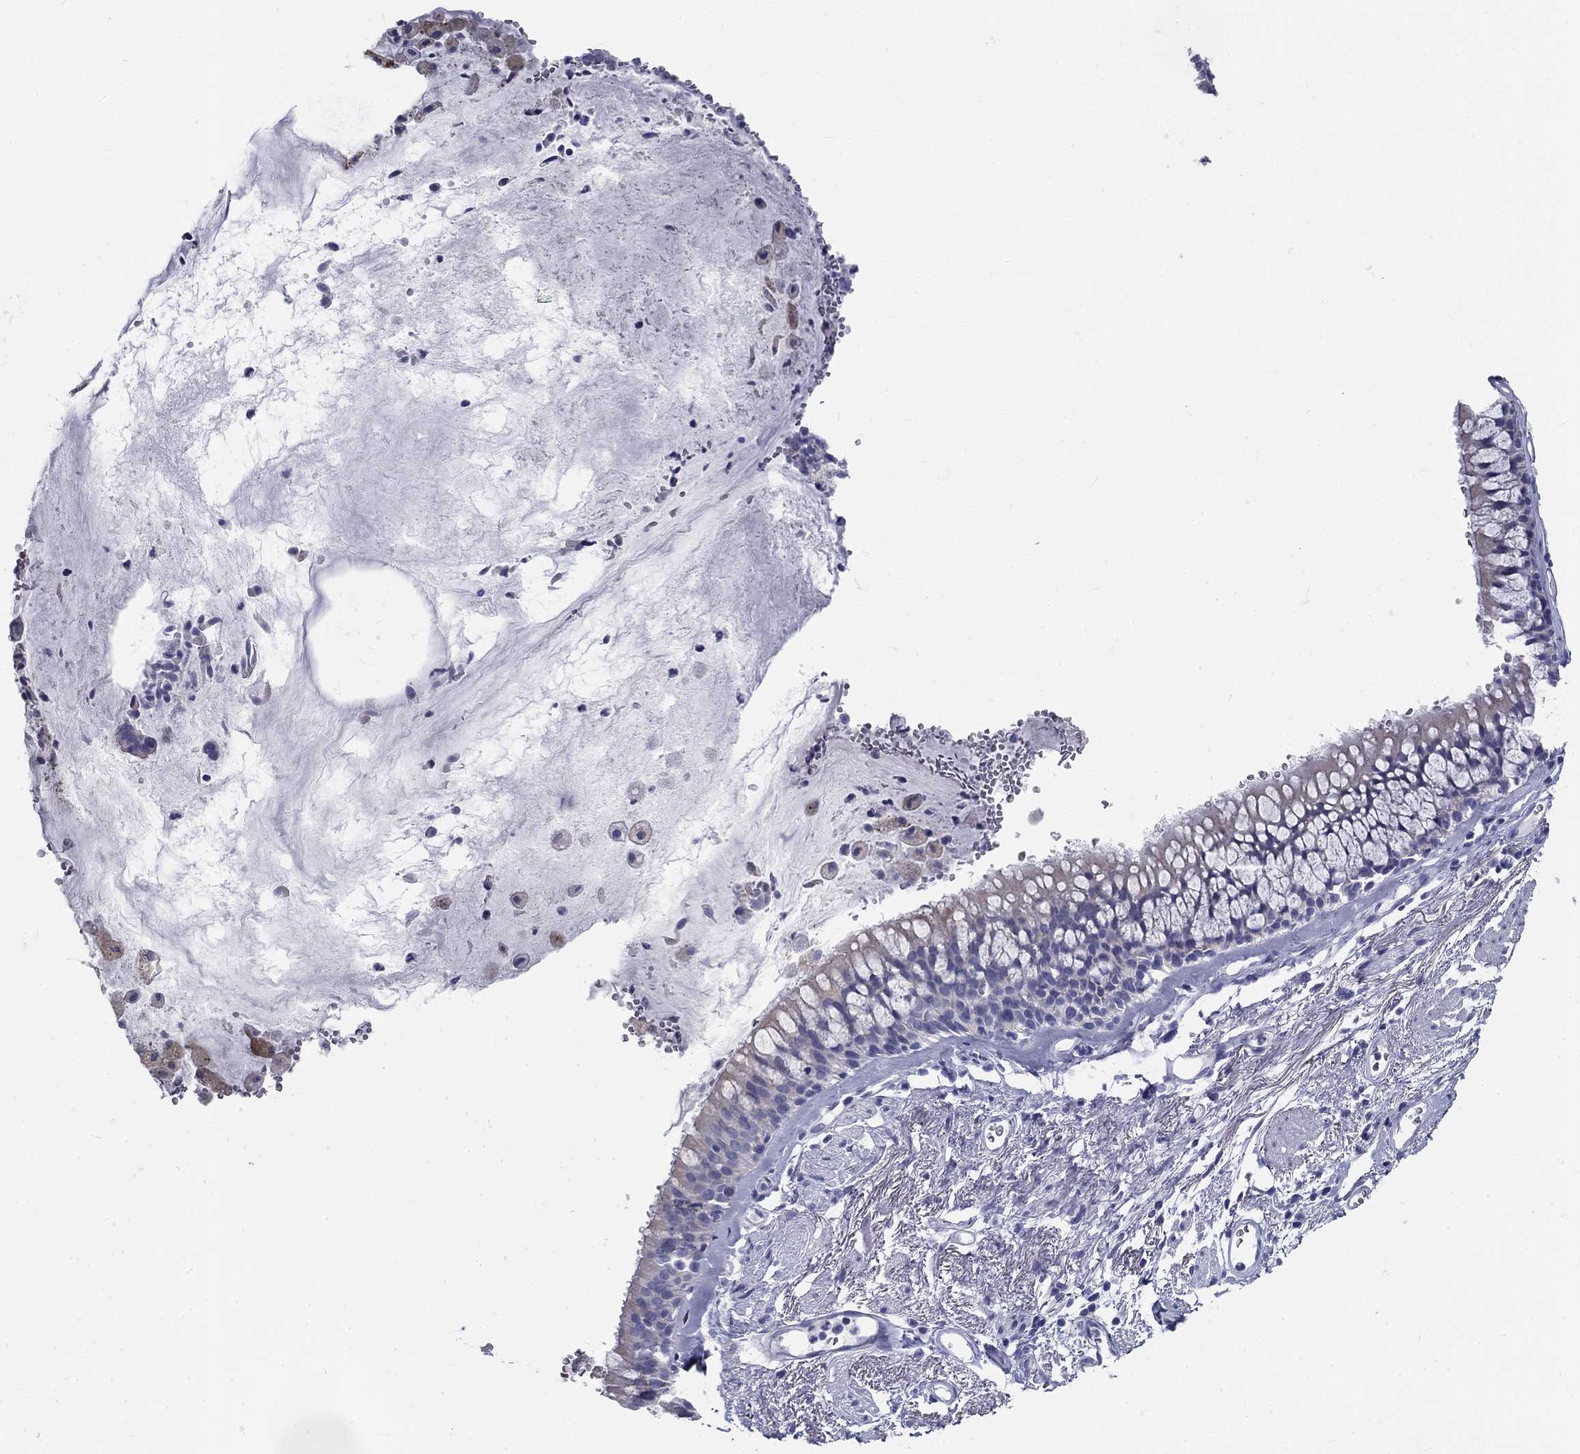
{"staining": {"intensity": "negative", "quantity": "none", "location": "none"}, "tissue": "bronchus", "cell_type": "Respiratory epithelial cells", "image_type": "normal", "snomed": [{"axis": "morphology", "description": "Normal tissue, NOS"}, {"axis": "topography", "description": "Bronchus"}, {"axis": "topography", "description": "Lung"}], "caption": "An immunohistochemistry (IHC) histopathology image of normal bronchus is shown. There is no staining in respiratory epithelial cells of bronchus.", "gene": "GALNTL5", "patient": {"sex": "female", "age": 57}}